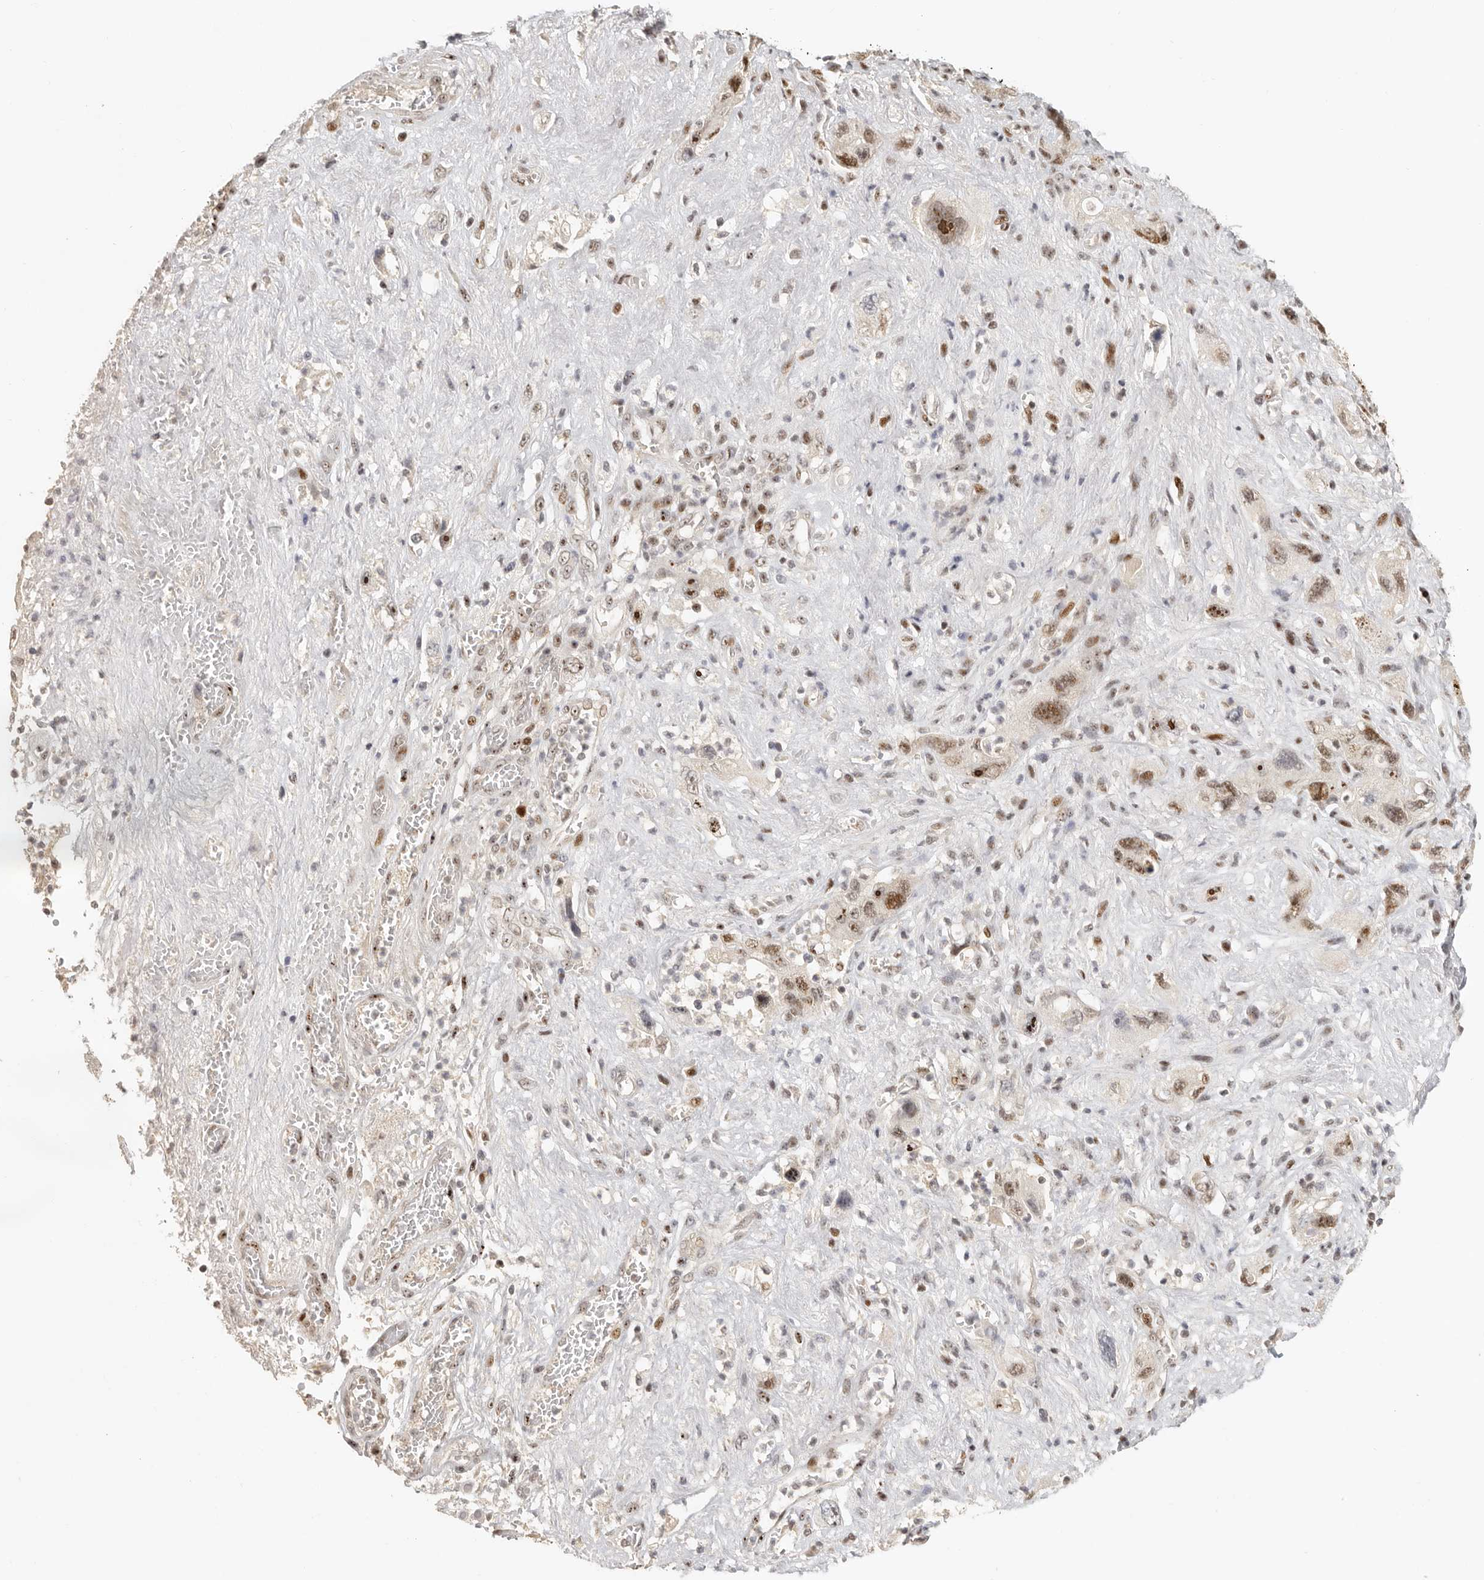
{"staining": {"intensity": "moderate", "quantity": ">75%", "location": "nuclear"}, "tissue": "pancreatic cancer", "cell_type": "Tumor cells", "image_type": "cancer", "snomed": [{"axis": "morphology", "description": "Adenocarcinoma, NOS"}, {"axis": "topography", "description": "Pancreas"}], "caption": "A high-resolution image shows IHC staining of pancreatic cancer (adenocarcinoma), which shows moderate nuclear positivity in approximately >75% of tumor cells.", "gene": "GPBP1L1", "patient": {"sex": "female", "age": 73}}